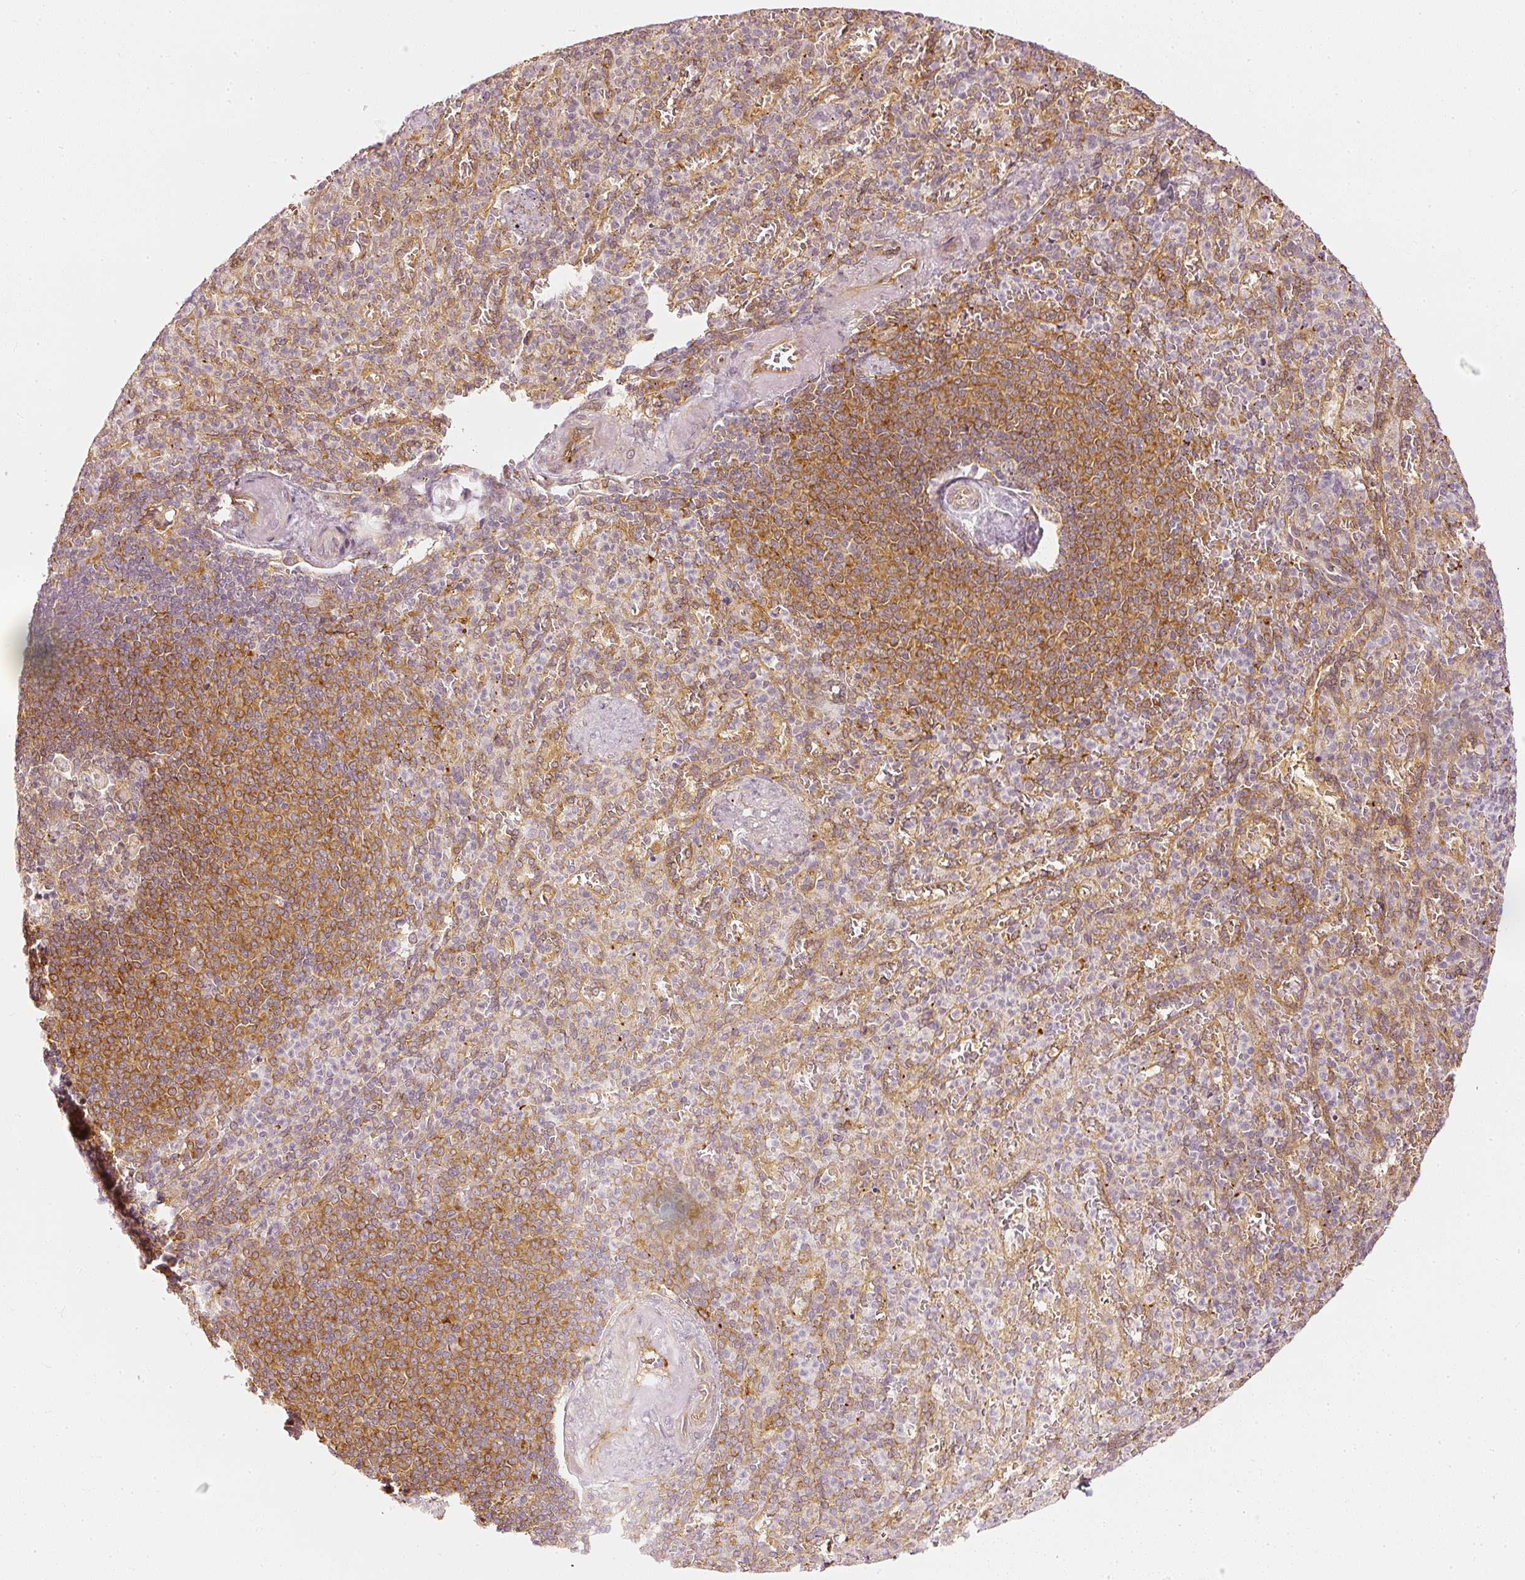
{"staining": {"intensity": "weak", "quantity": "25%-75%", "location": "cytoplasmic/membranous"}, "tissue": "spleen", "cell_type": "Cells in red pulp", "image_type": "normal", "snomed": [{"axis": "morphology", "description": "Normal tissue, NOS"}, {"axis": "topography", "description": "Spleen"}], "caption": "IHC image of normal spleen stained for a protein (brown), which demonstrates low levels of weak cytoplasmic/membranous positivity in about 25%-75% of cells in red pulp.", "gene": "DRD2", "patient": {"sex": "female", "age": 74}}